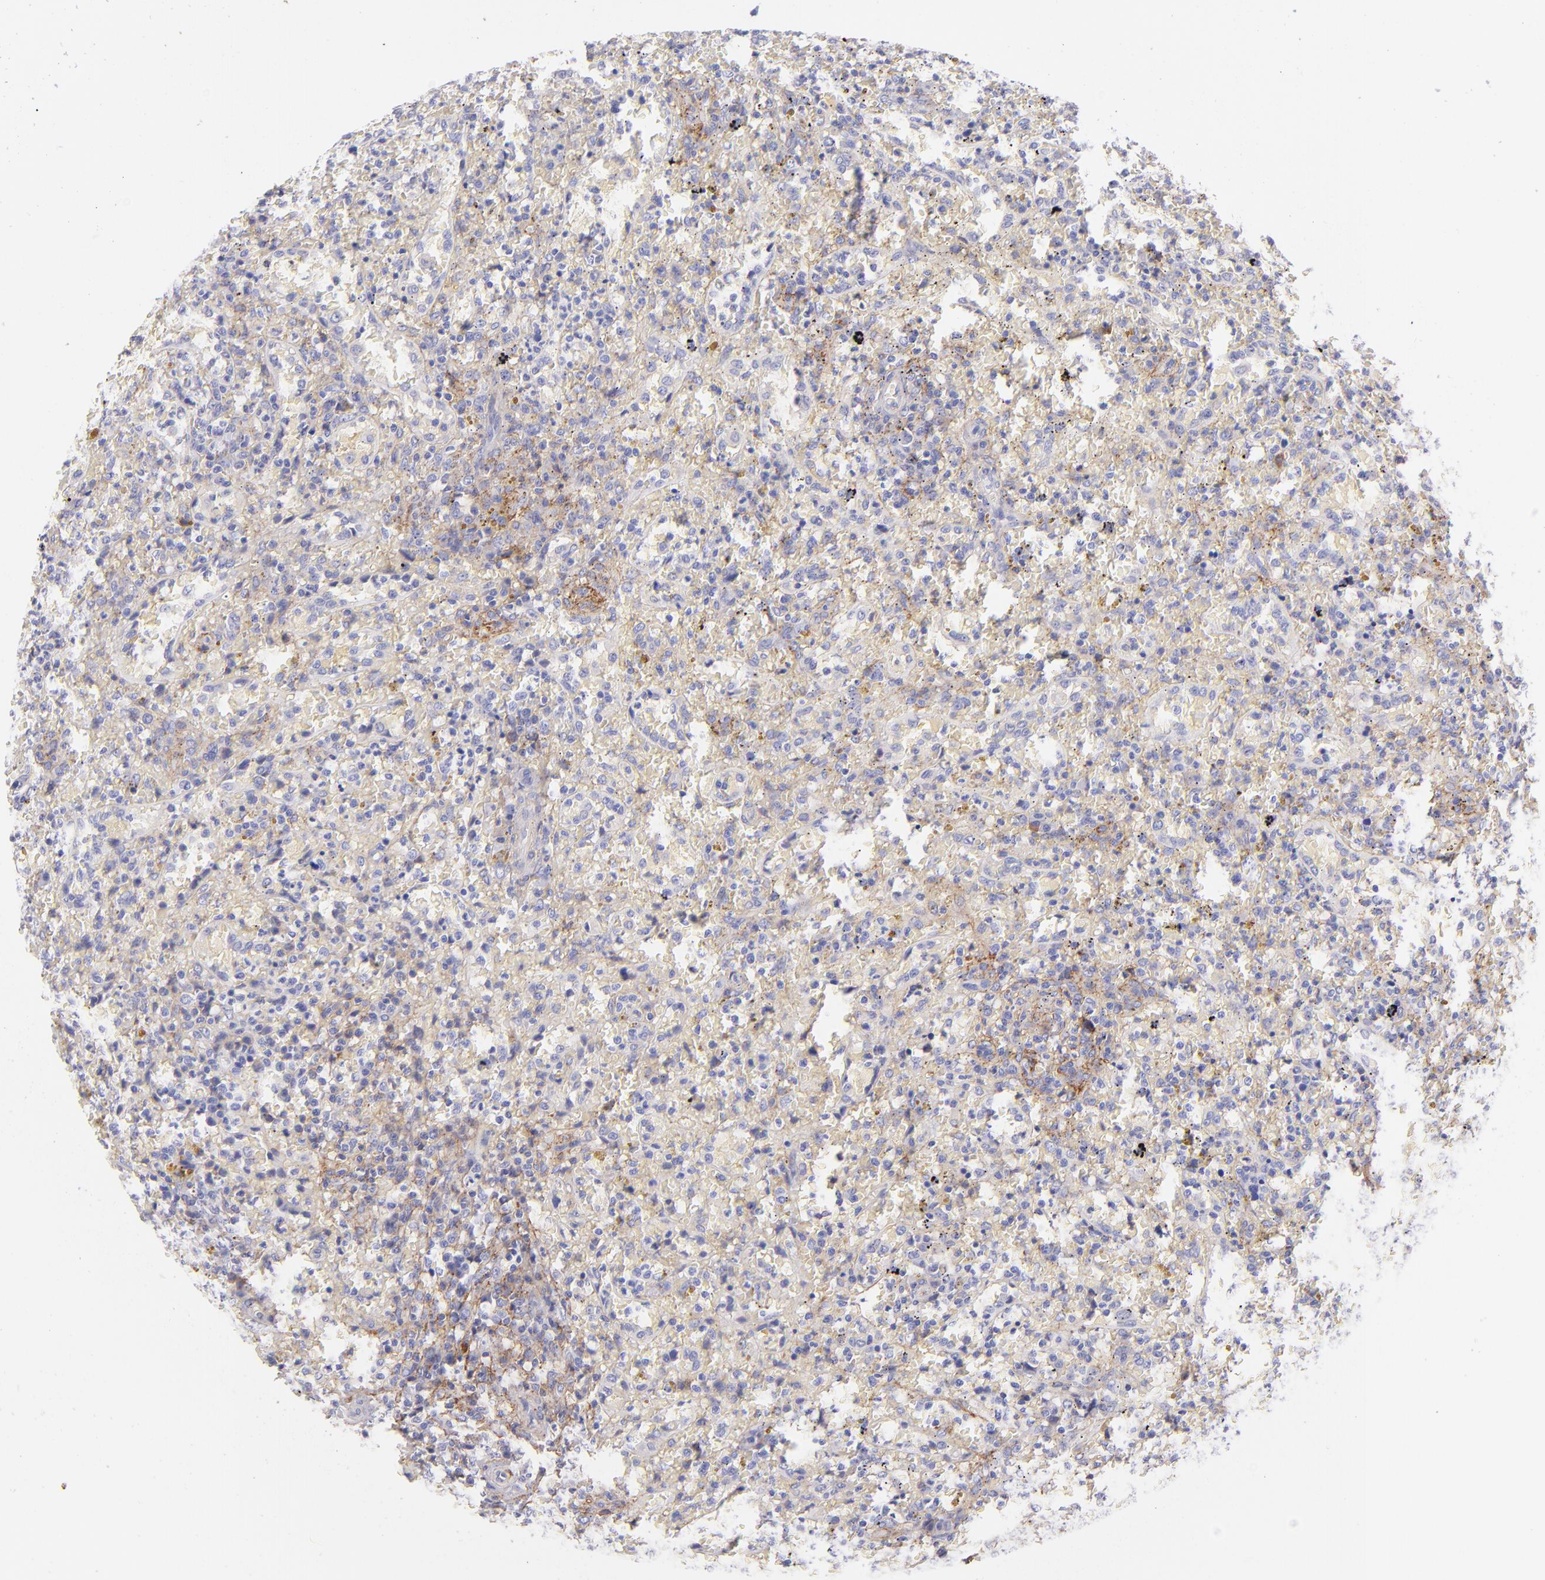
{"staining": {"intensity": "weak", "quantity": "25%-75%", "location": "cytoplasmic/membranous"}, "tissue": "lymphoma", "cell_type": "Tumor cells", "image_type": "cancer", "snomed": [{"axis": "morphology", "description": "Malignant lymphoma, non-Hodgkin's type, High grade"}, {"axis": "topography", "description": "Spleen"}, {"axis": "topography", "description": "Lymph node"}], "caption": "This image exhibits IHC staining of human high-grade malignant lymphoma, non-Hodgkin's type, with low weak cytoplasmic/membranous expression in about 25%-75% of tumor cells.", "gene": "CD81", "patient": {"sex": "female", "age": 70}}